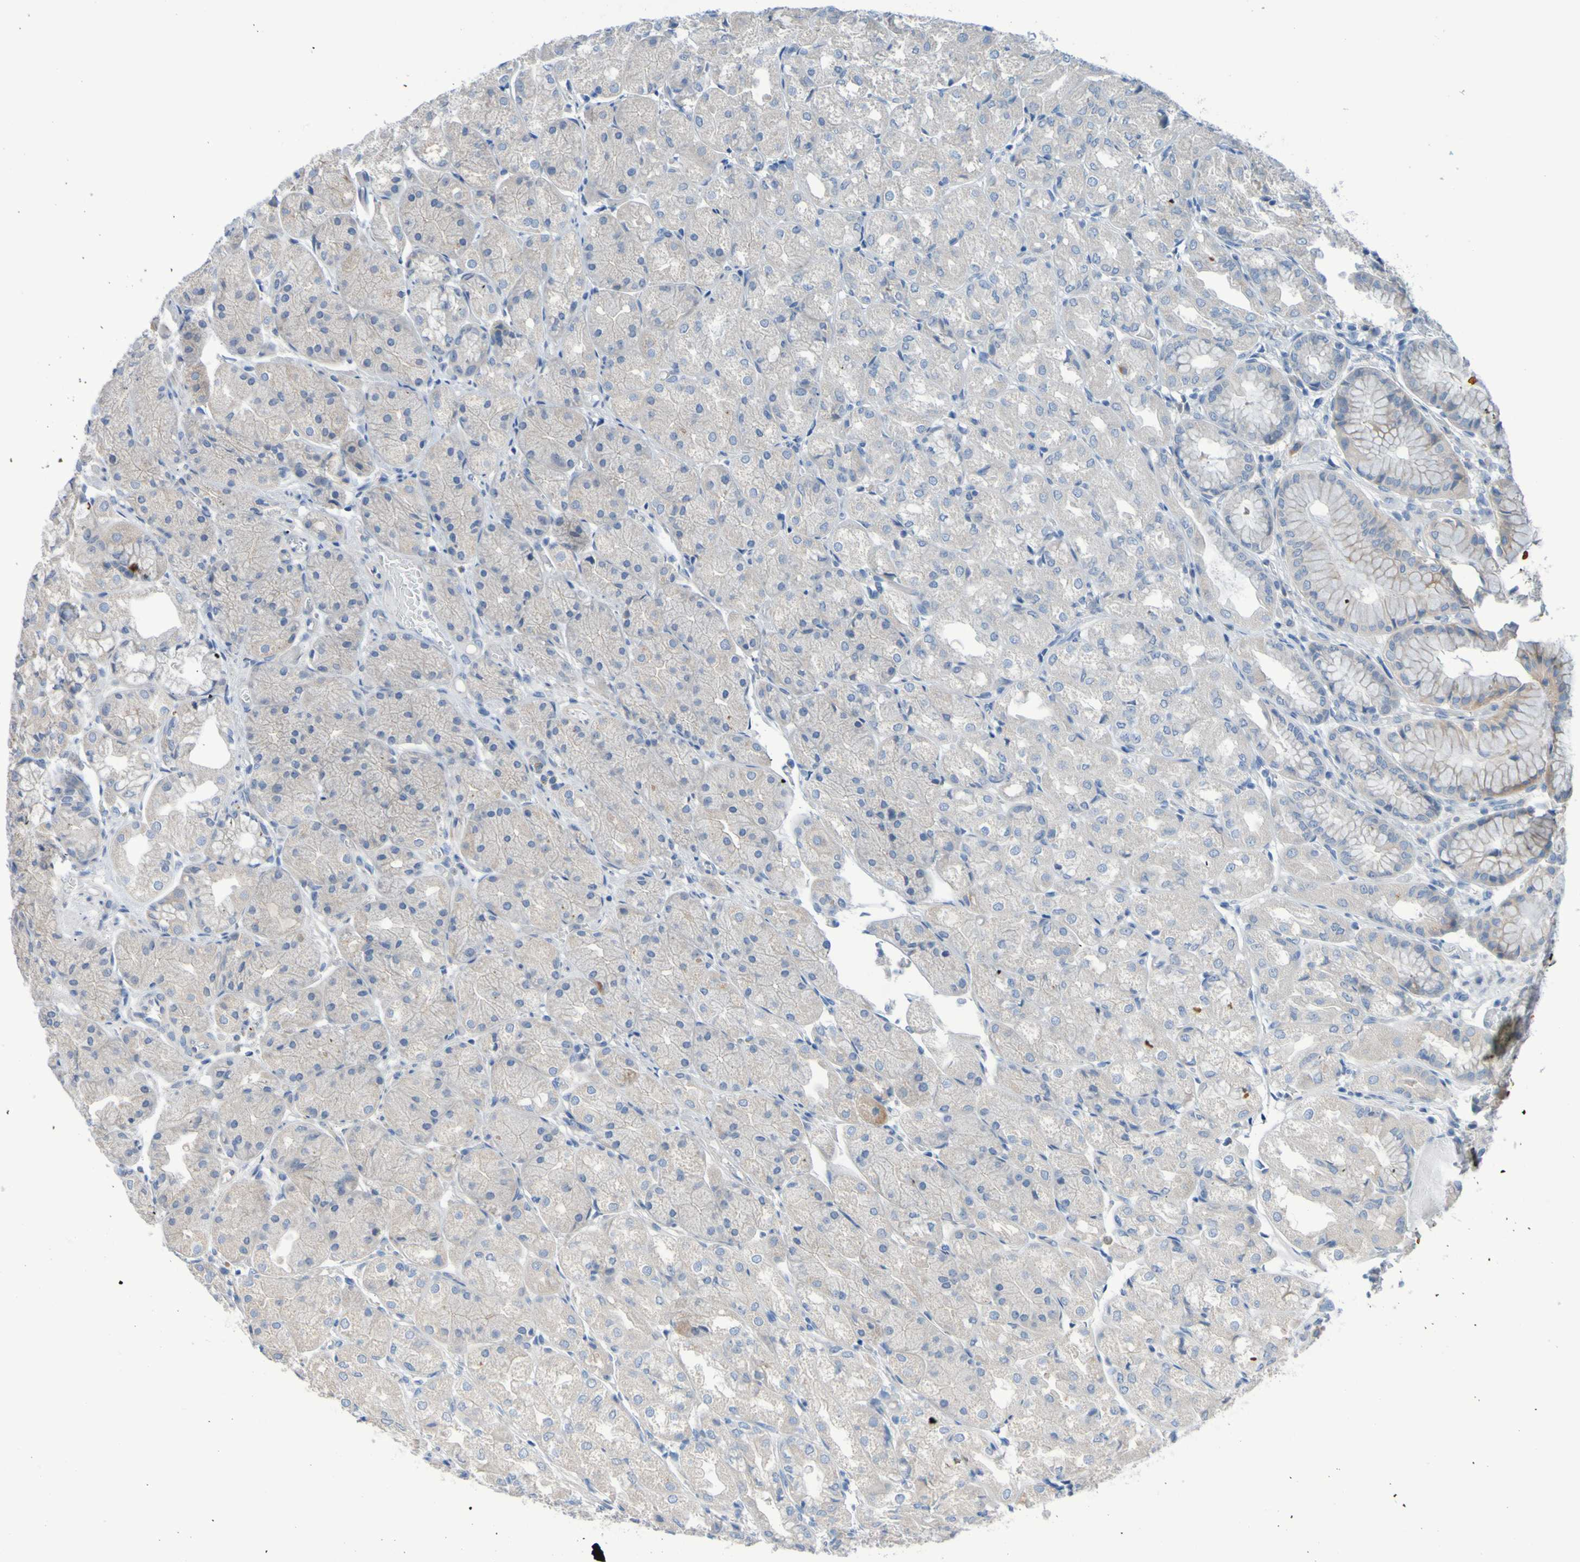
{"staining": {"intensity": "negative", "quantity": "none", "location": "none"}, "tissue": "stomach", "cell_type": "Glandular cells", "image_type": "normal", "snomed": [{"axis": "morphology", "description": "Normal tissue, NOS"}, {"axis": "topography", "description": "Stomach, upper"}], "caption": "Immunohistochemistry (IHC) photomicrograph of unremarkable stomach: human stomach stained with DAB reveals no significant protein positivity in glandular cells. The staining is performed using DAB (3,3'-diaminobenzidine) brown chromogen with nuclei counter-stained in using hematoxylin.", "gene": "NPRL3", "patient": {"sex": "male", "age": 72}}